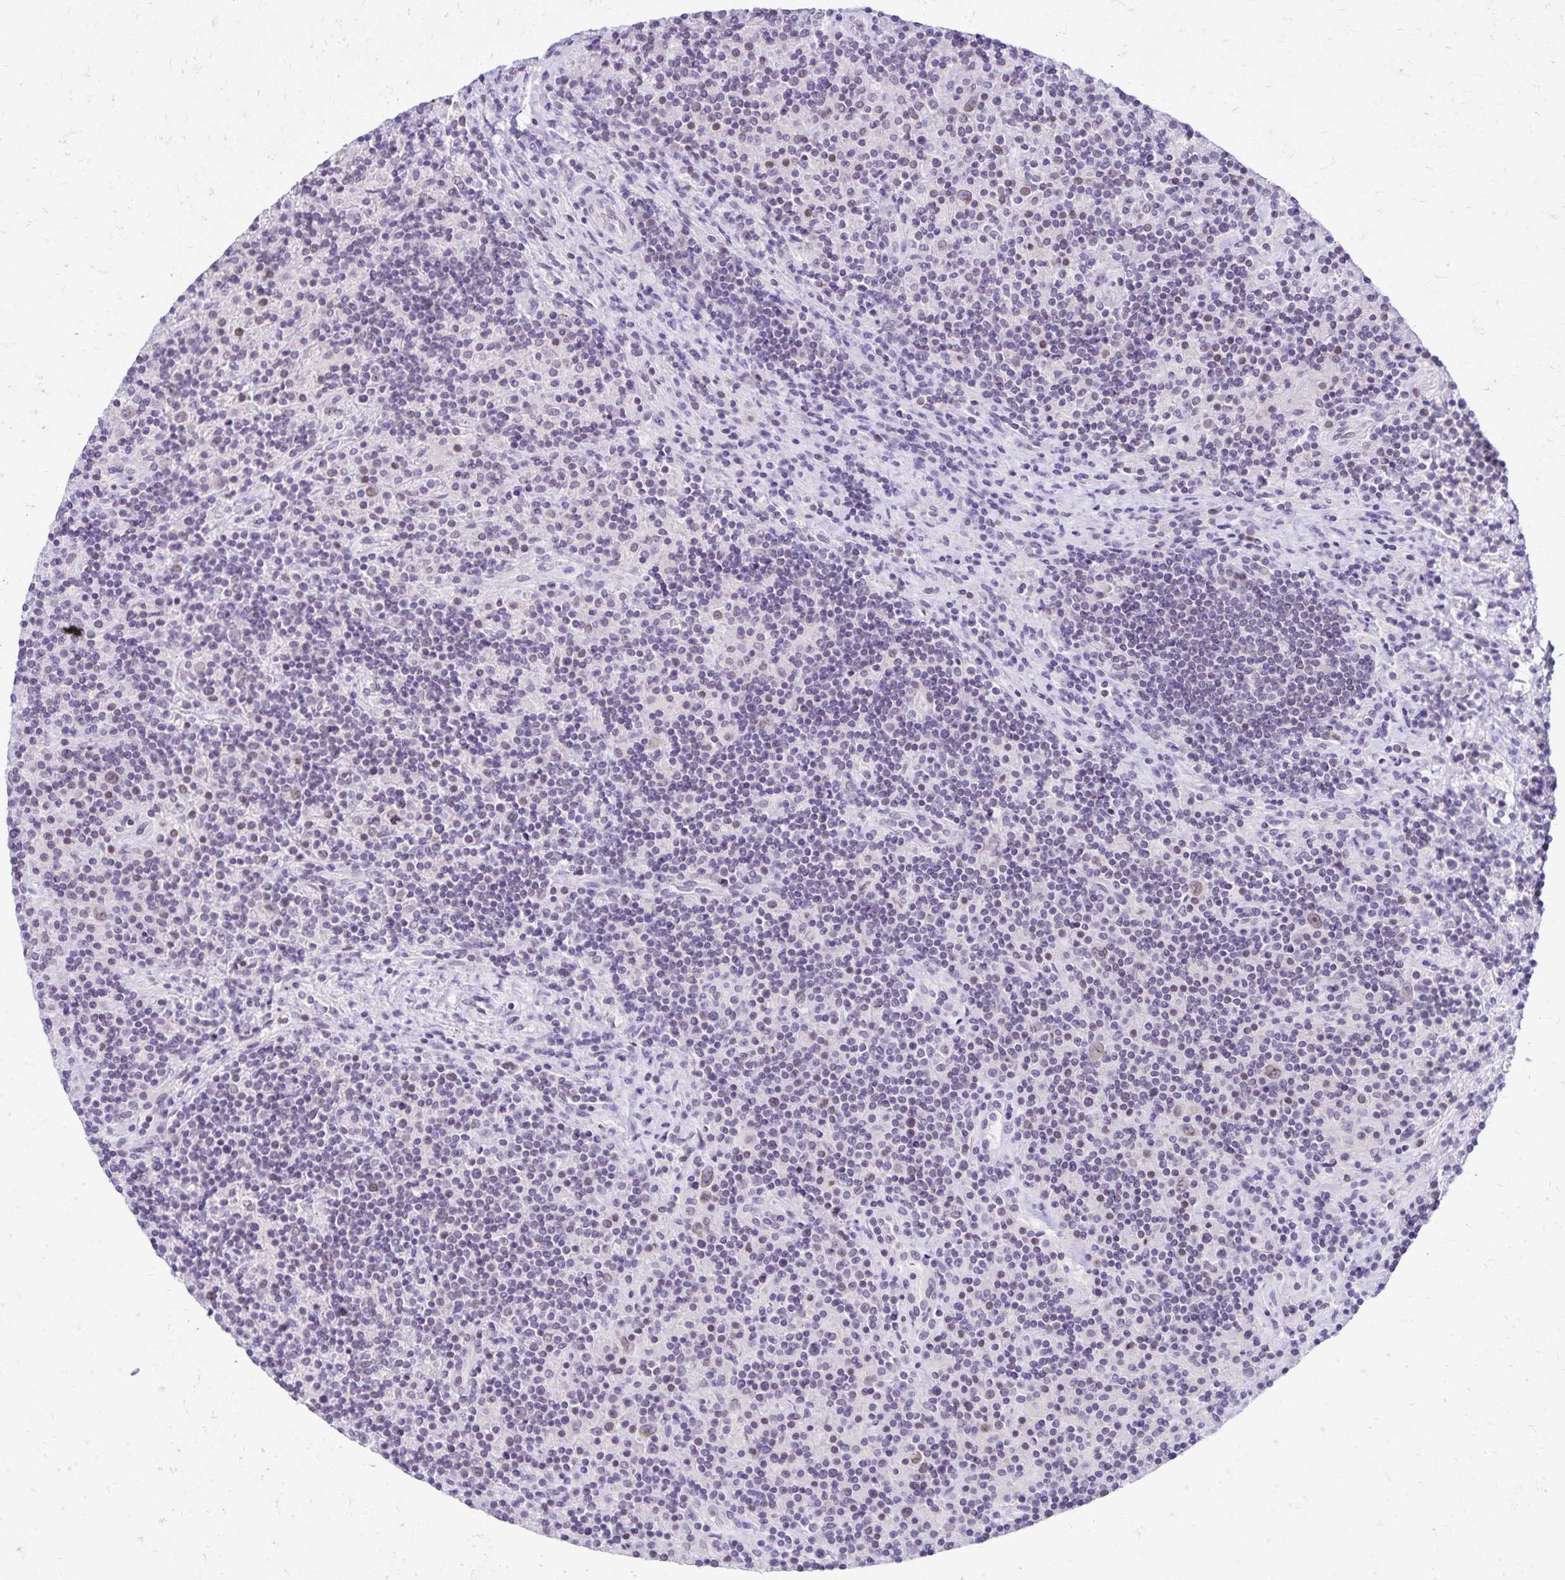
{"staining": {"intensity": "weak", "quantity": "25%-75%", "location": "nuclear"}, "tissue": "lymphoma", "cell_type": "Tumor cells", "image_type": "cancer", "snomed": [{"axis": "morphology", "description": "Hodgkin's disease, NOS"}, {"axis": "topography", "description": "Lymph node"}], "caption": "A high-resolution photomicrograph shows immunohistochemistry staining of Hodgkin's disease, which shows weak nuclear expression in about 25%-75% of tumor cells. (DAB (3,3'-diaminobenzidine) = brown stain, brightfield microscopy at high magnification).", "gene": "FAM166C", "patient": {"sex": "male", "age": 70}}